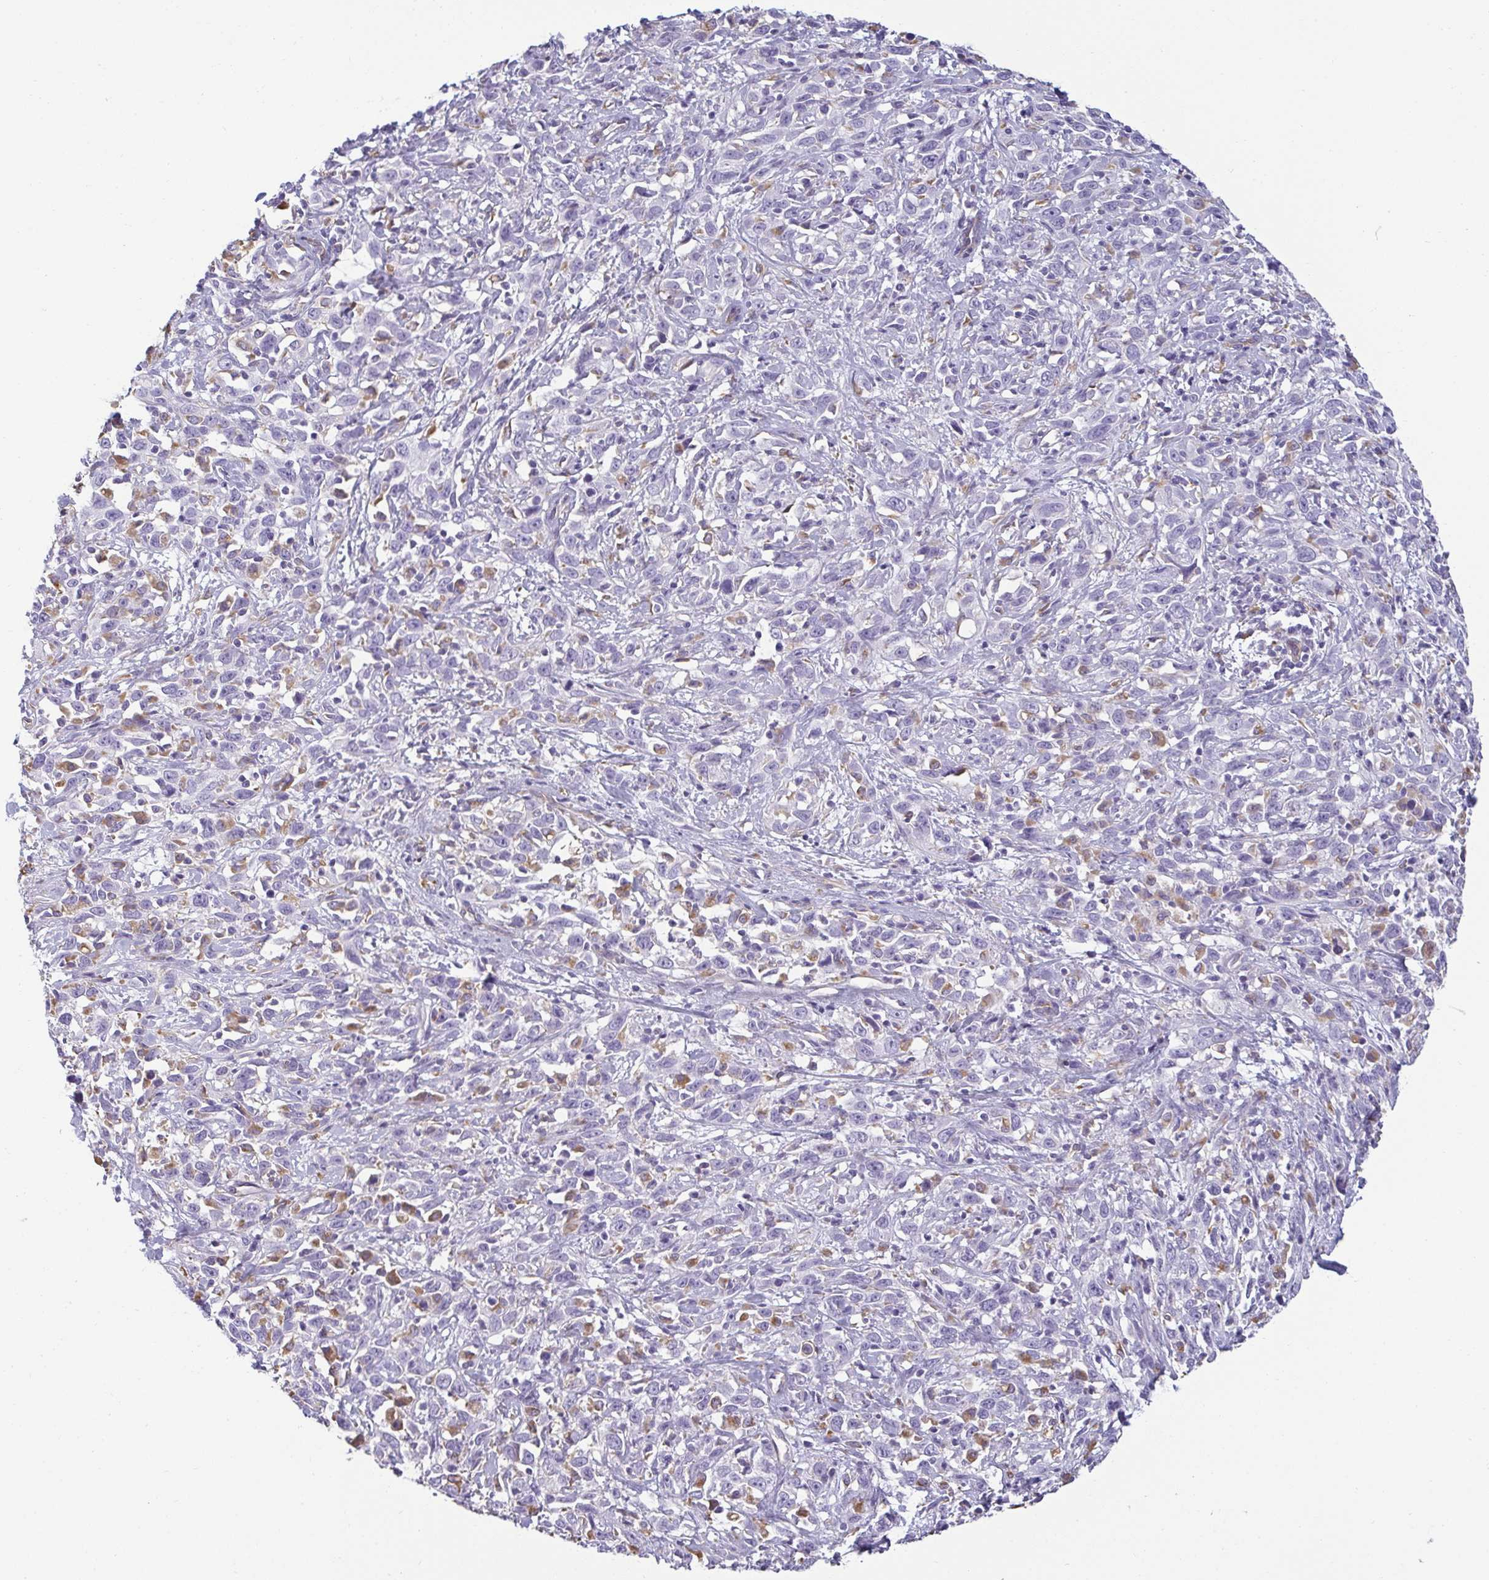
{"staining": {"intensity": "negative", "quantity": "none", "location": "none"}, "tissue": "cervical cancer", "cell_type": "Tumor cells", "image_type": "cancer", "snomed": [{"axis": "morphology", "description": "Adenocarcinoma, NOS"}, {"axis": "topography", "description": "Cervix"}], "caption": "DAB (3,3'-diaminobenzidine) immunohistochemical staining of human cervical cancer (adenocarcinoma) shows no significant positivity in tumor cells.", "gene": "PDE2A", "patient": {"sex": "female", "age": 40}}